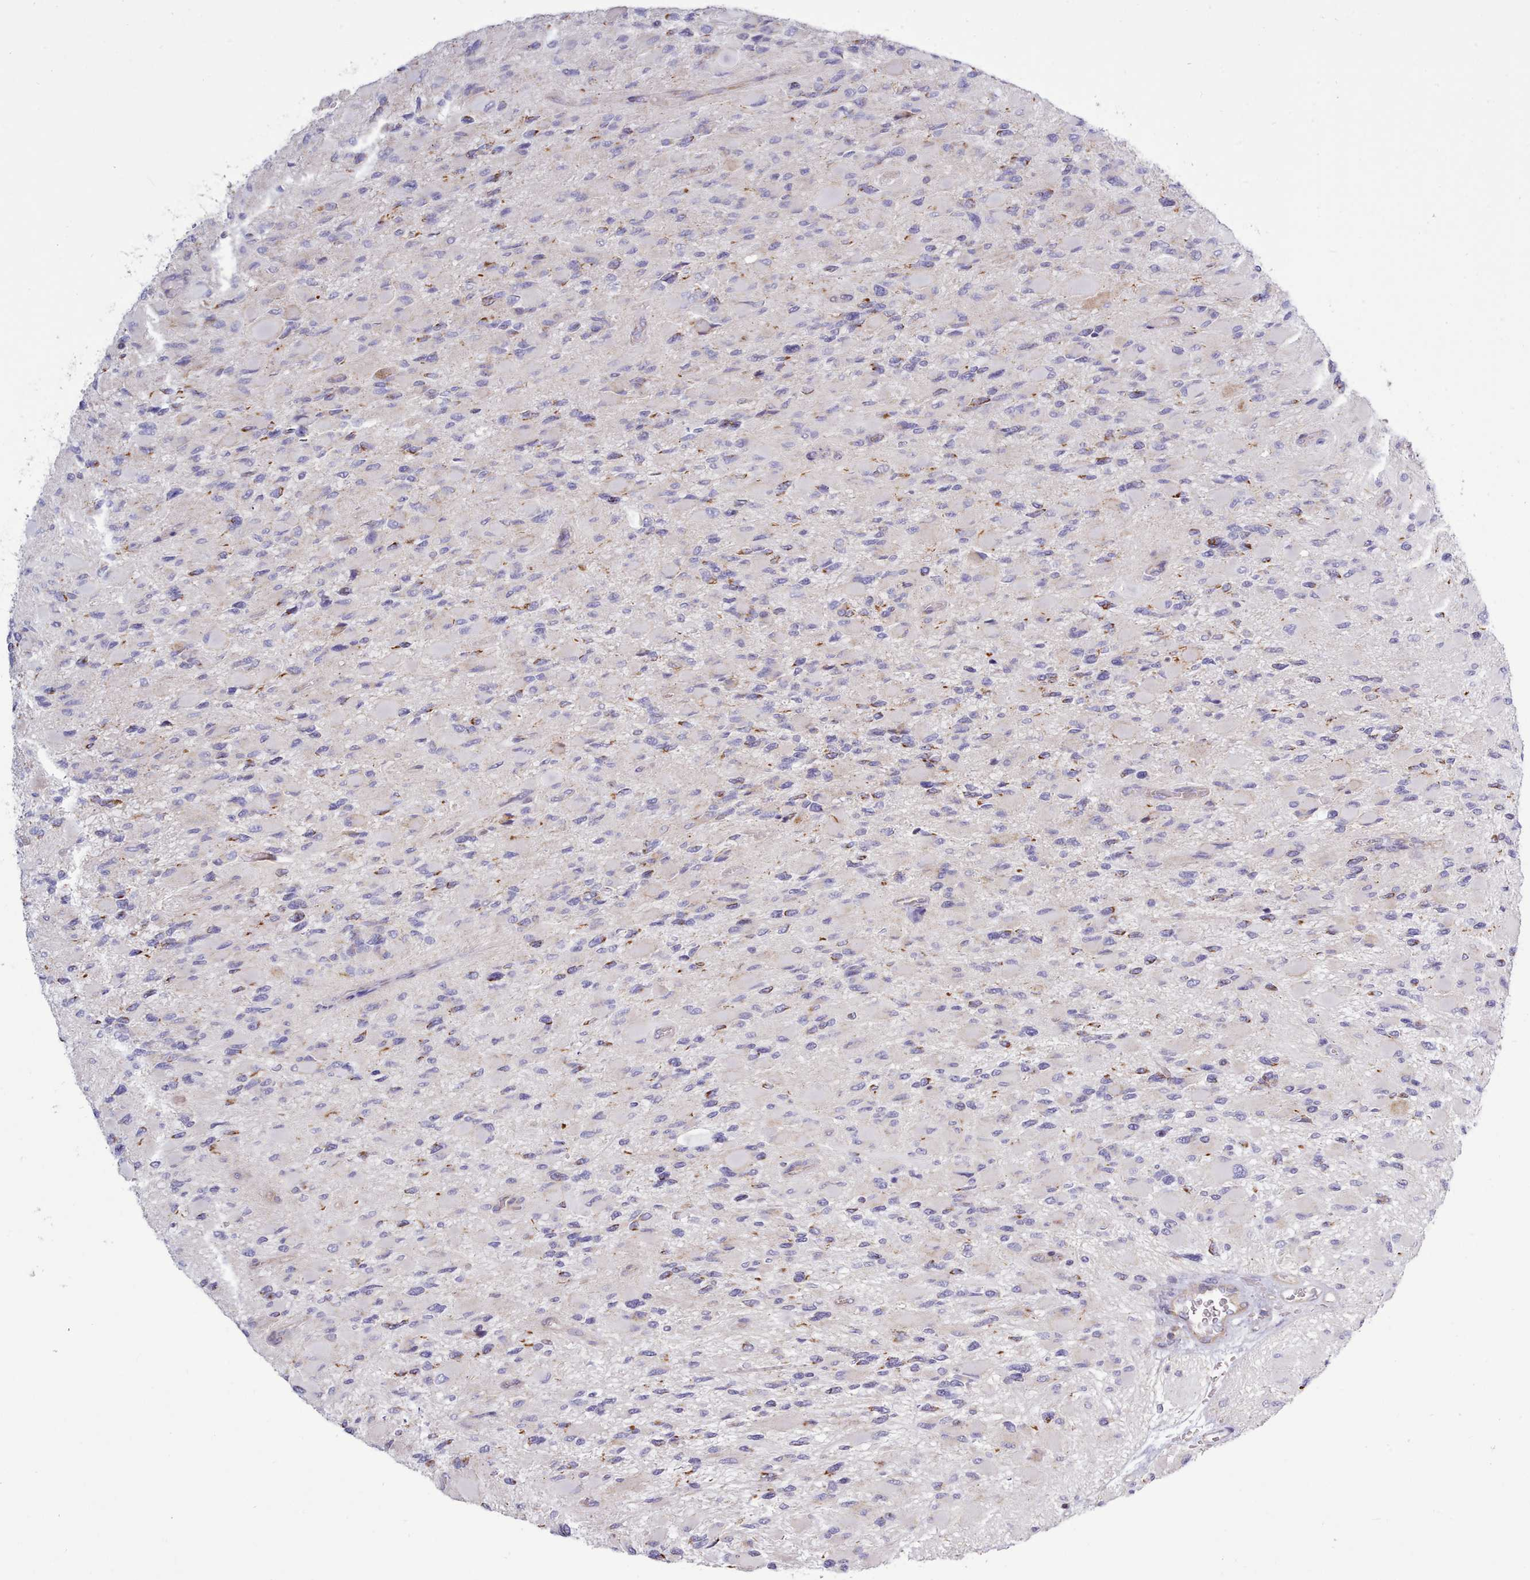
{"staining": {"intensity": "moderate", "quantity": "<25%", "location": "cytoplasmic/membranous"}, "tissue": "glioma", "cell_type": "Tumor cells", "image_type": "cancer", "snomed": [{"axis": "morphology", "description": "Glioma, malignant, High grade"}, {"axis": "topography", "description": "Cerebral cortex"}], "caption": "Protein staining shows moderate cytoplasmic/membranous expression in about <25% of tumor cells in glioma. Ihc stains the protein of interest in brown and the nuclei are stained blue.", "gene": "MRPL21", "patient": {"sex": "female", "age": 36}}